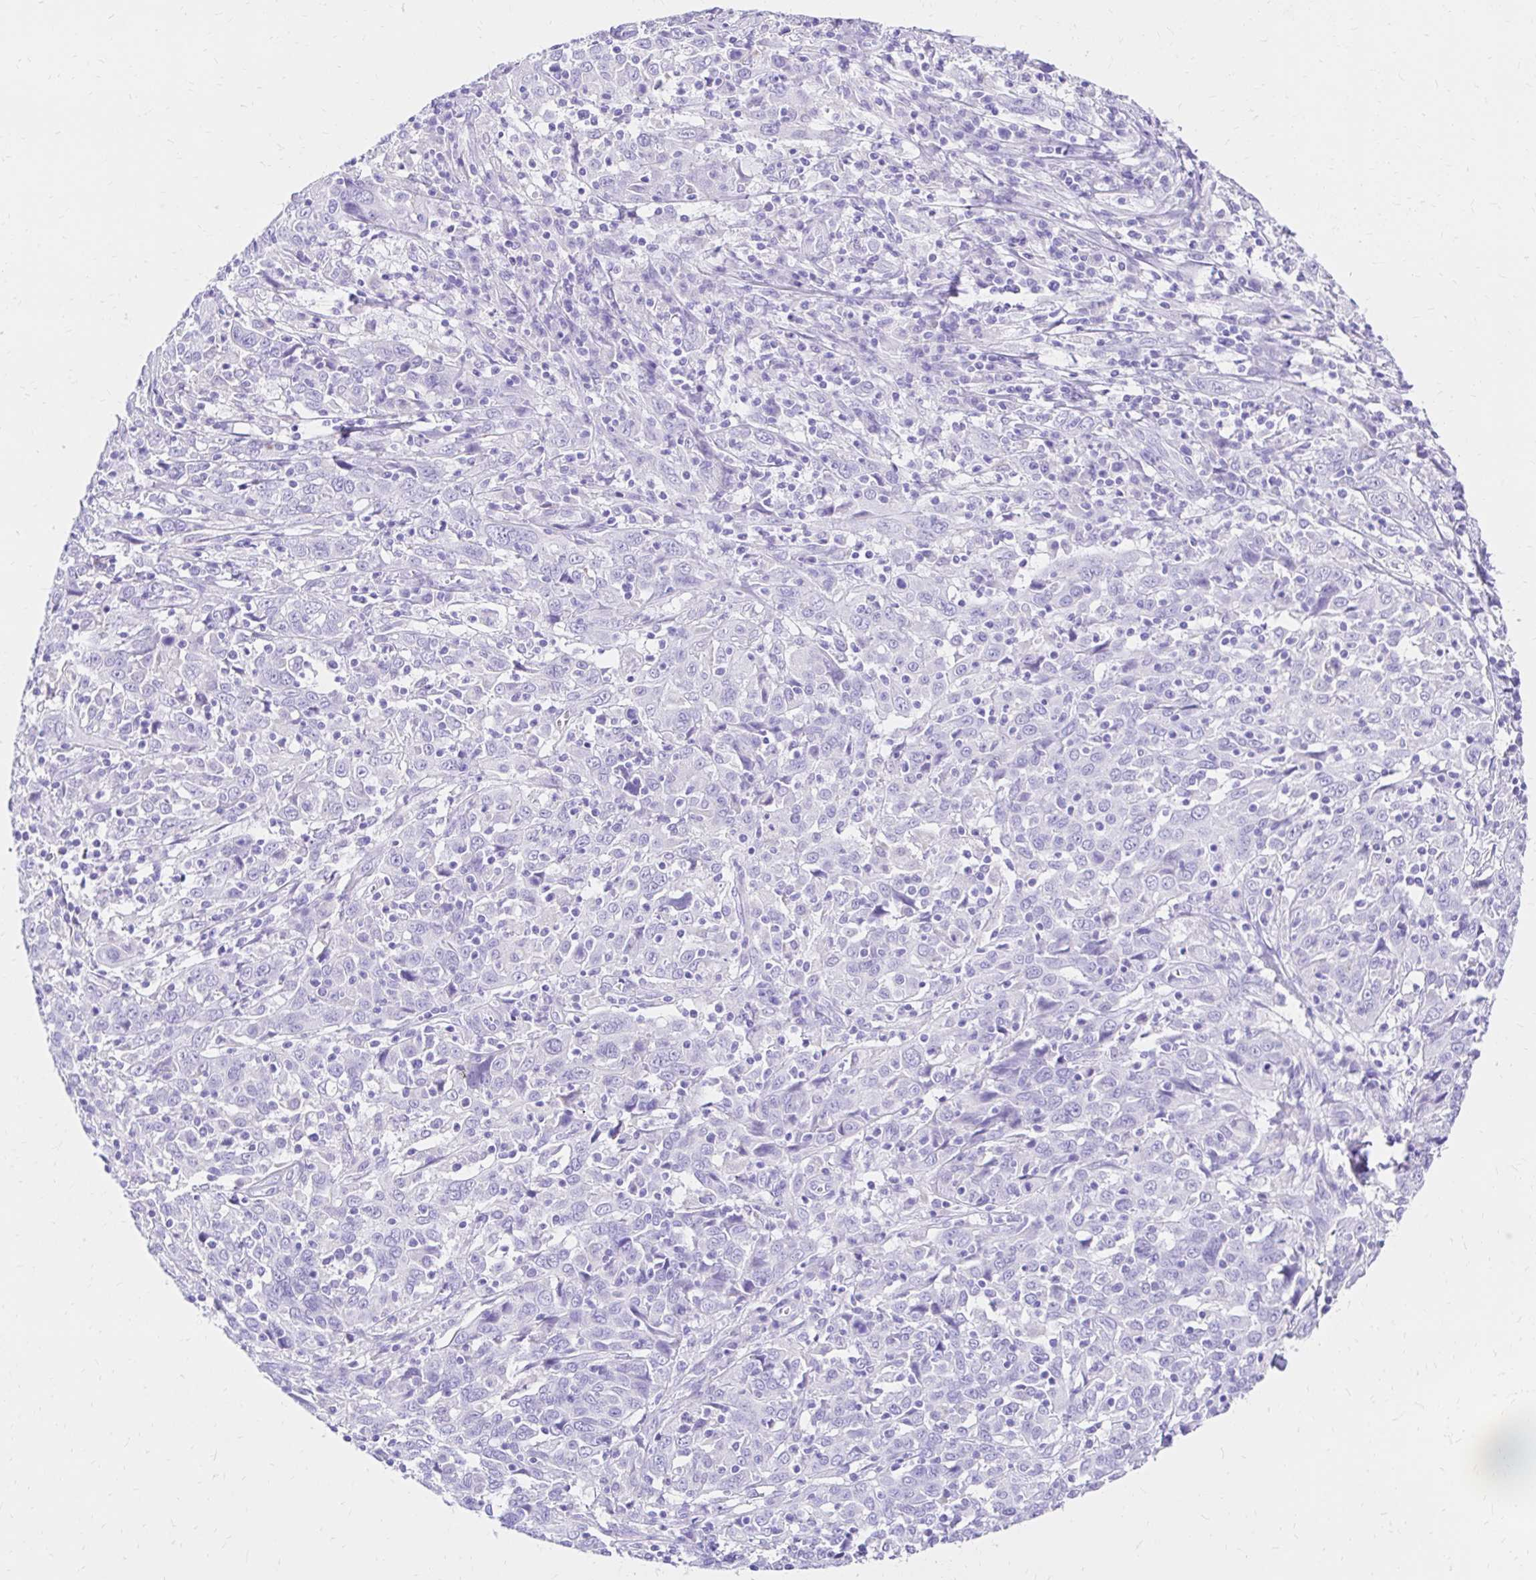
{"staining": {"intensity": "negative", "quantity": "none", "location": "none"}, "tissue": "cervical cancer", "cell_type": "Tumor cells", "image_type": "cancer", "snomed": [{"axis": "morphology", "description": "Squamous cell carcinoma, NOS"}, {"axis": "topography", "description": "Cervix"}], "caption": "IHC of squamous cell carcinoma (cervical) shows no staining in tumor cells.", "gene": "S100G", "patient": {"sex": "female", "age": 46}}